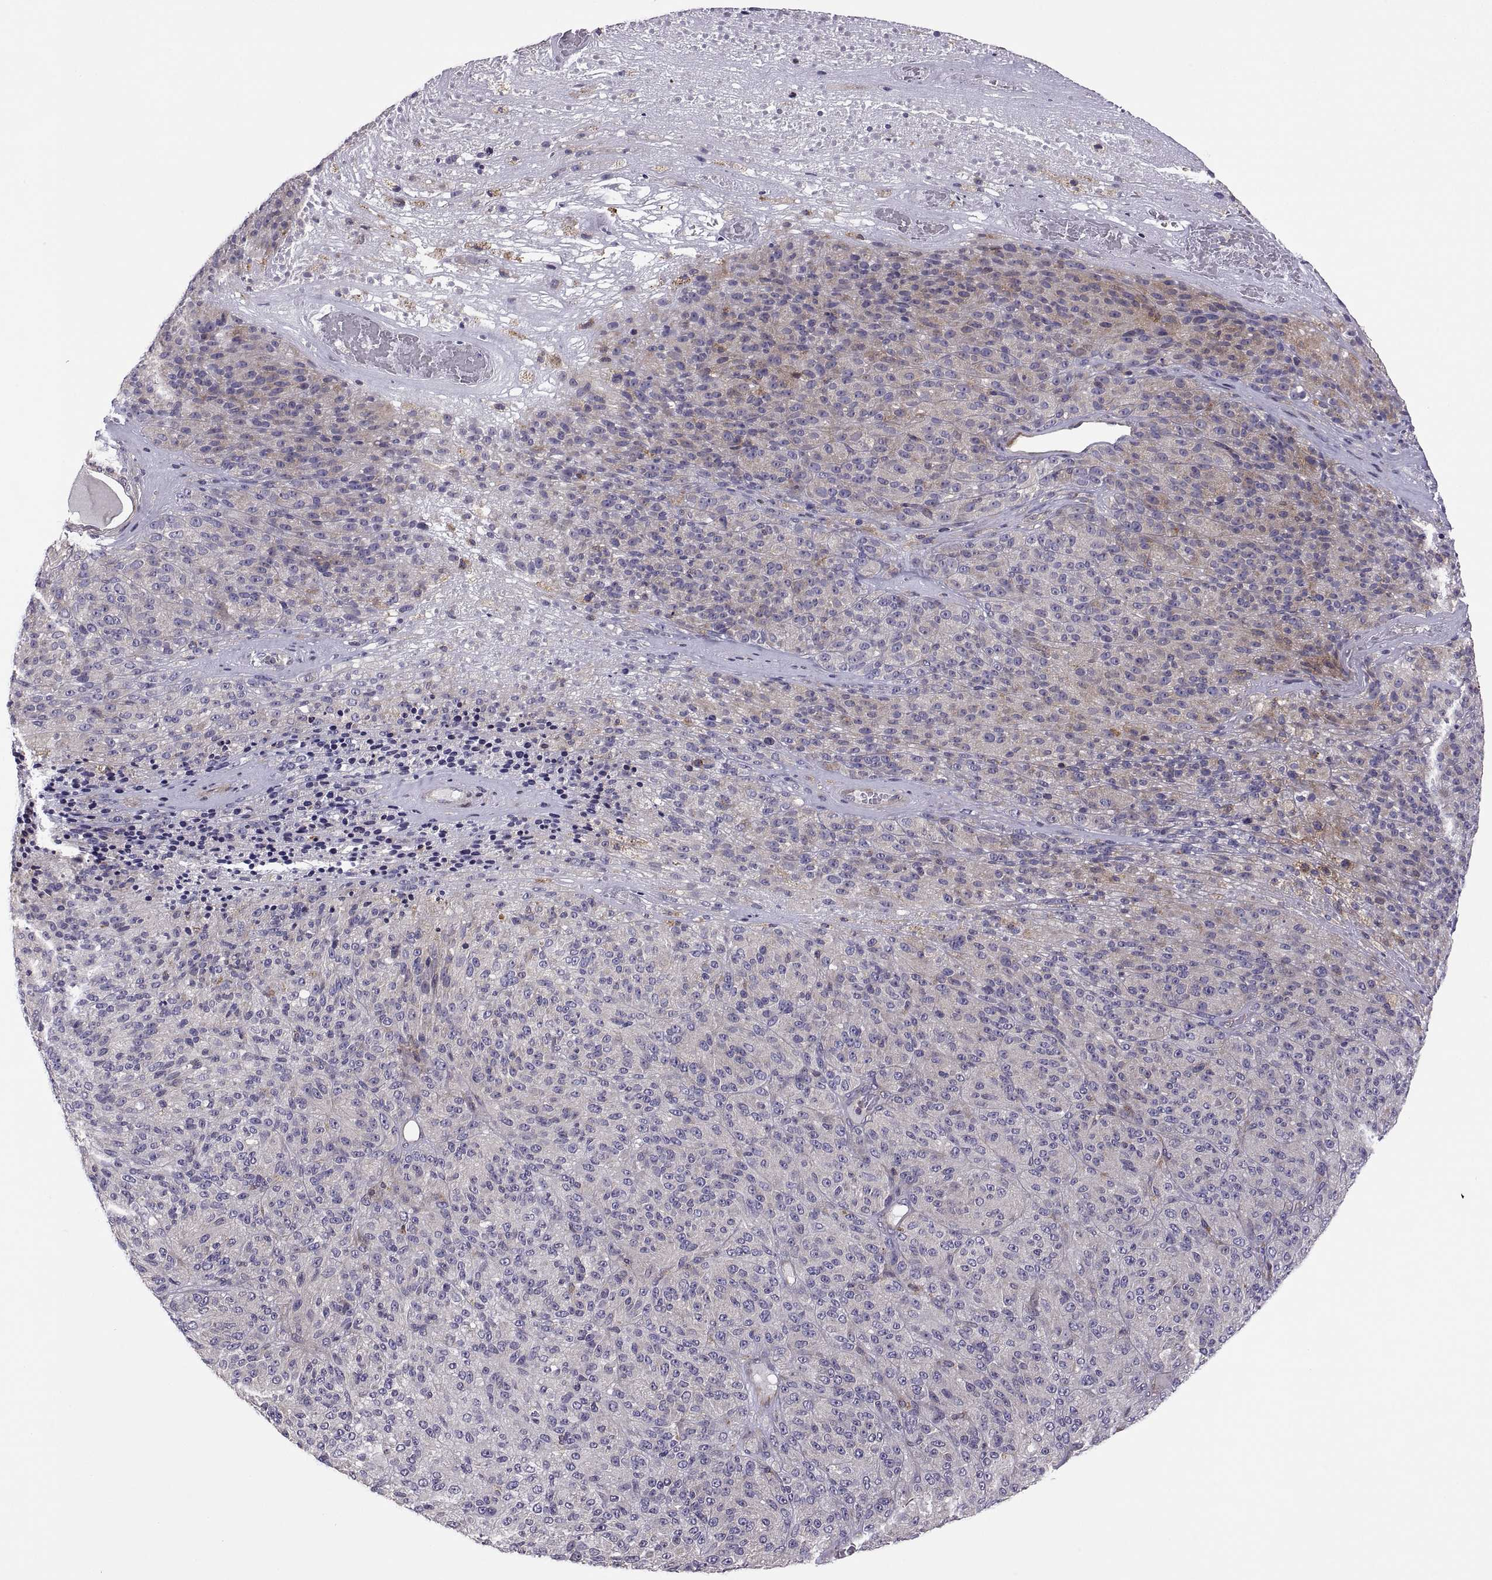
{"staining": {"intensity": "negative", "quantity": "none", "location": "none"}, "tissue": "melanoma", "cell_type": "Tumor cells", "image_type": "cancer", "snomed": [{"axis": "morphology", "description": "Malignant melanoma, Metastatic site"}, {"axis": "topography", "description": "Brain"}], "caption": "A high-resolution micrograph shows immunohistochemistry (IHC) staining of melanoma, which exhibits no significant staining in tumor cells.", "gene": "SPATA32", "patient": {"sex": "female", "age": 56}}